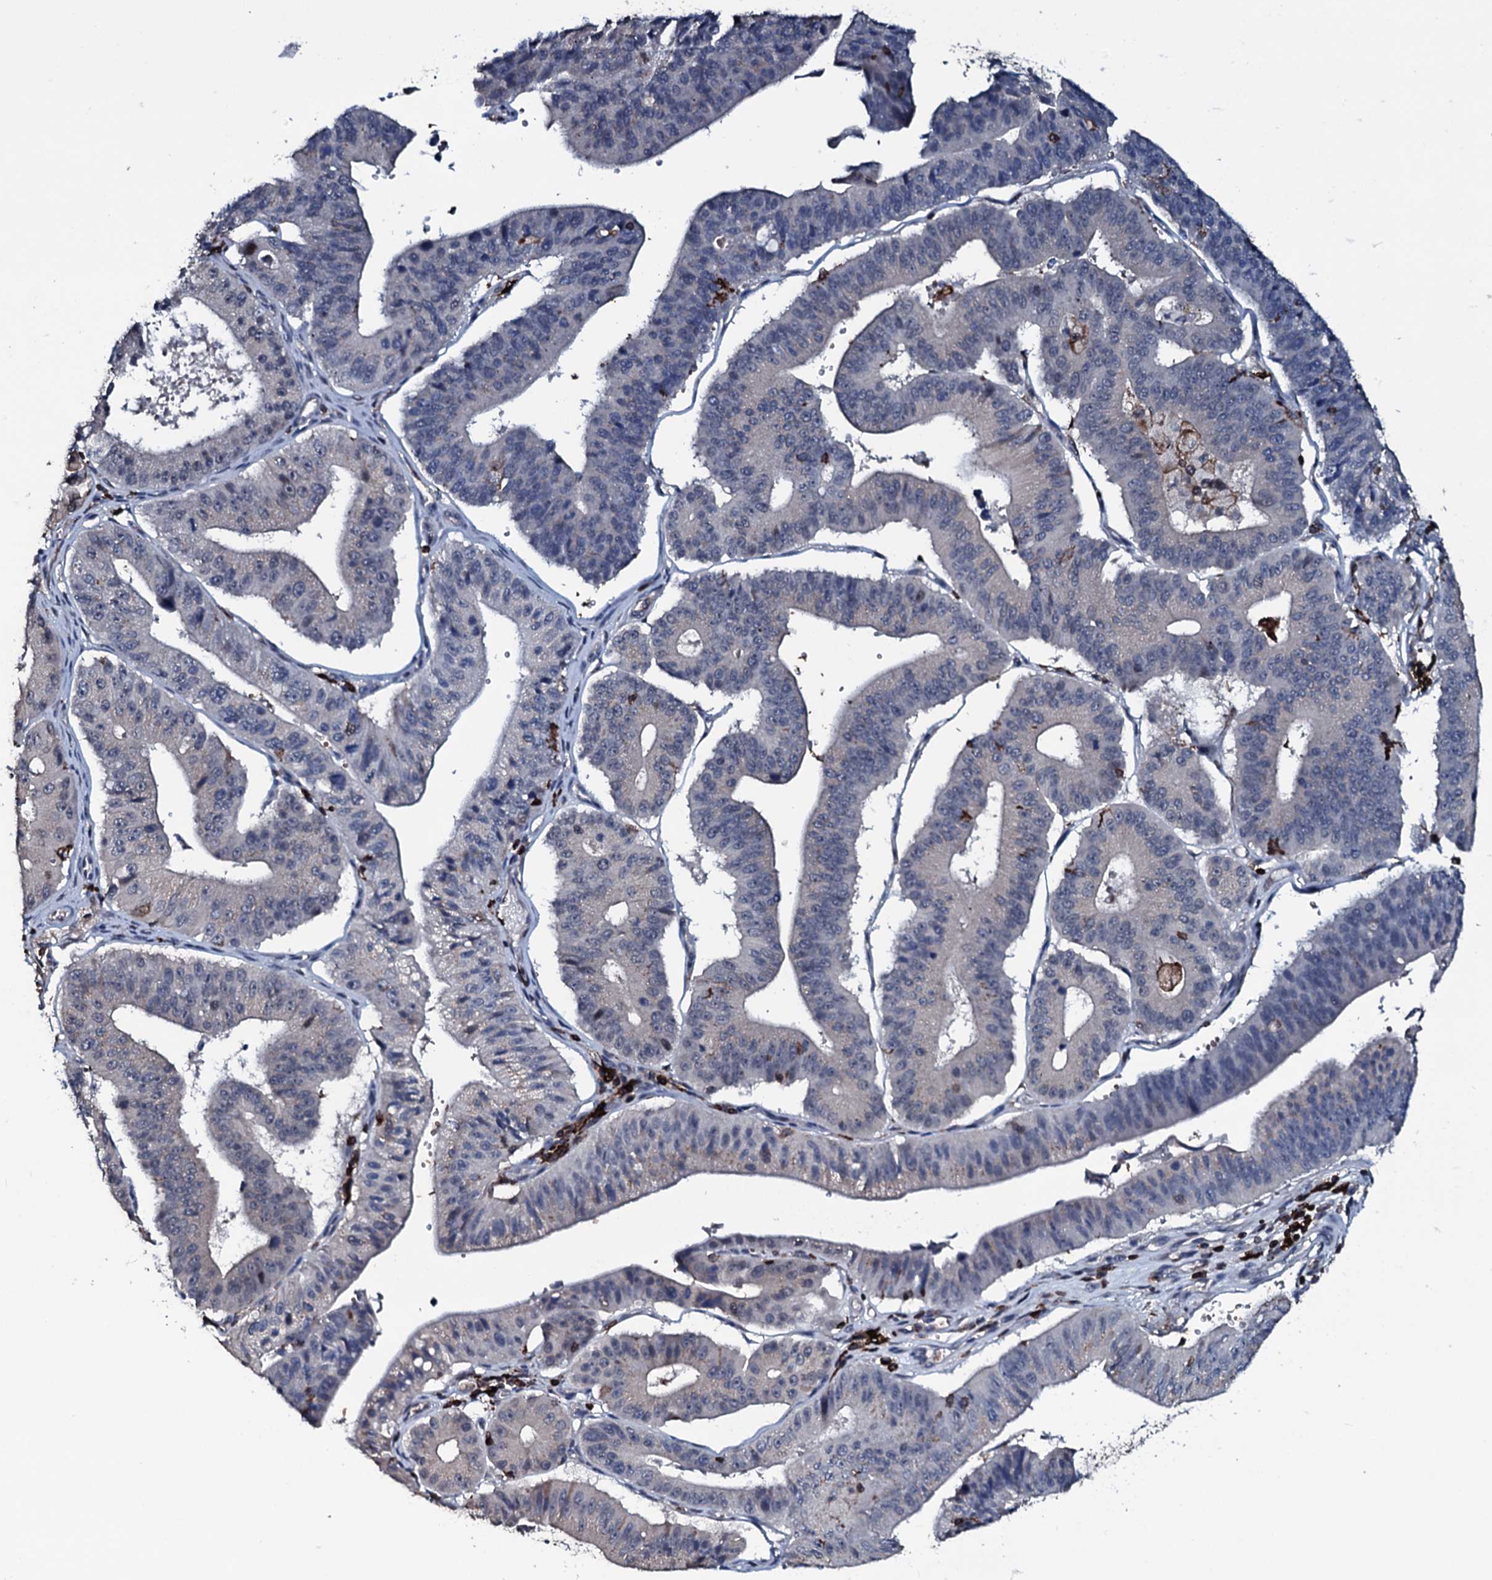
{"staining": {"intensity": "negative", "quantity": "none", "location": "none"}, "tissue": "stomach cancer", "cell_type": "Tumor cells", "image_type": "cancer", "snomed": [{"axis": "morphology", "description": "Adenocarcinoma, NOS"}, {"axis": "topography", "description": "Stomach"}], "caption": "High power microscopy image of an immunohistochemistry (IHC) image of stomach cancer (adenocarcinoma), revealing no significant staining in tumor cells.", "gene": "OGFOD2", "patient": {"sex": "male", "age": 59}}